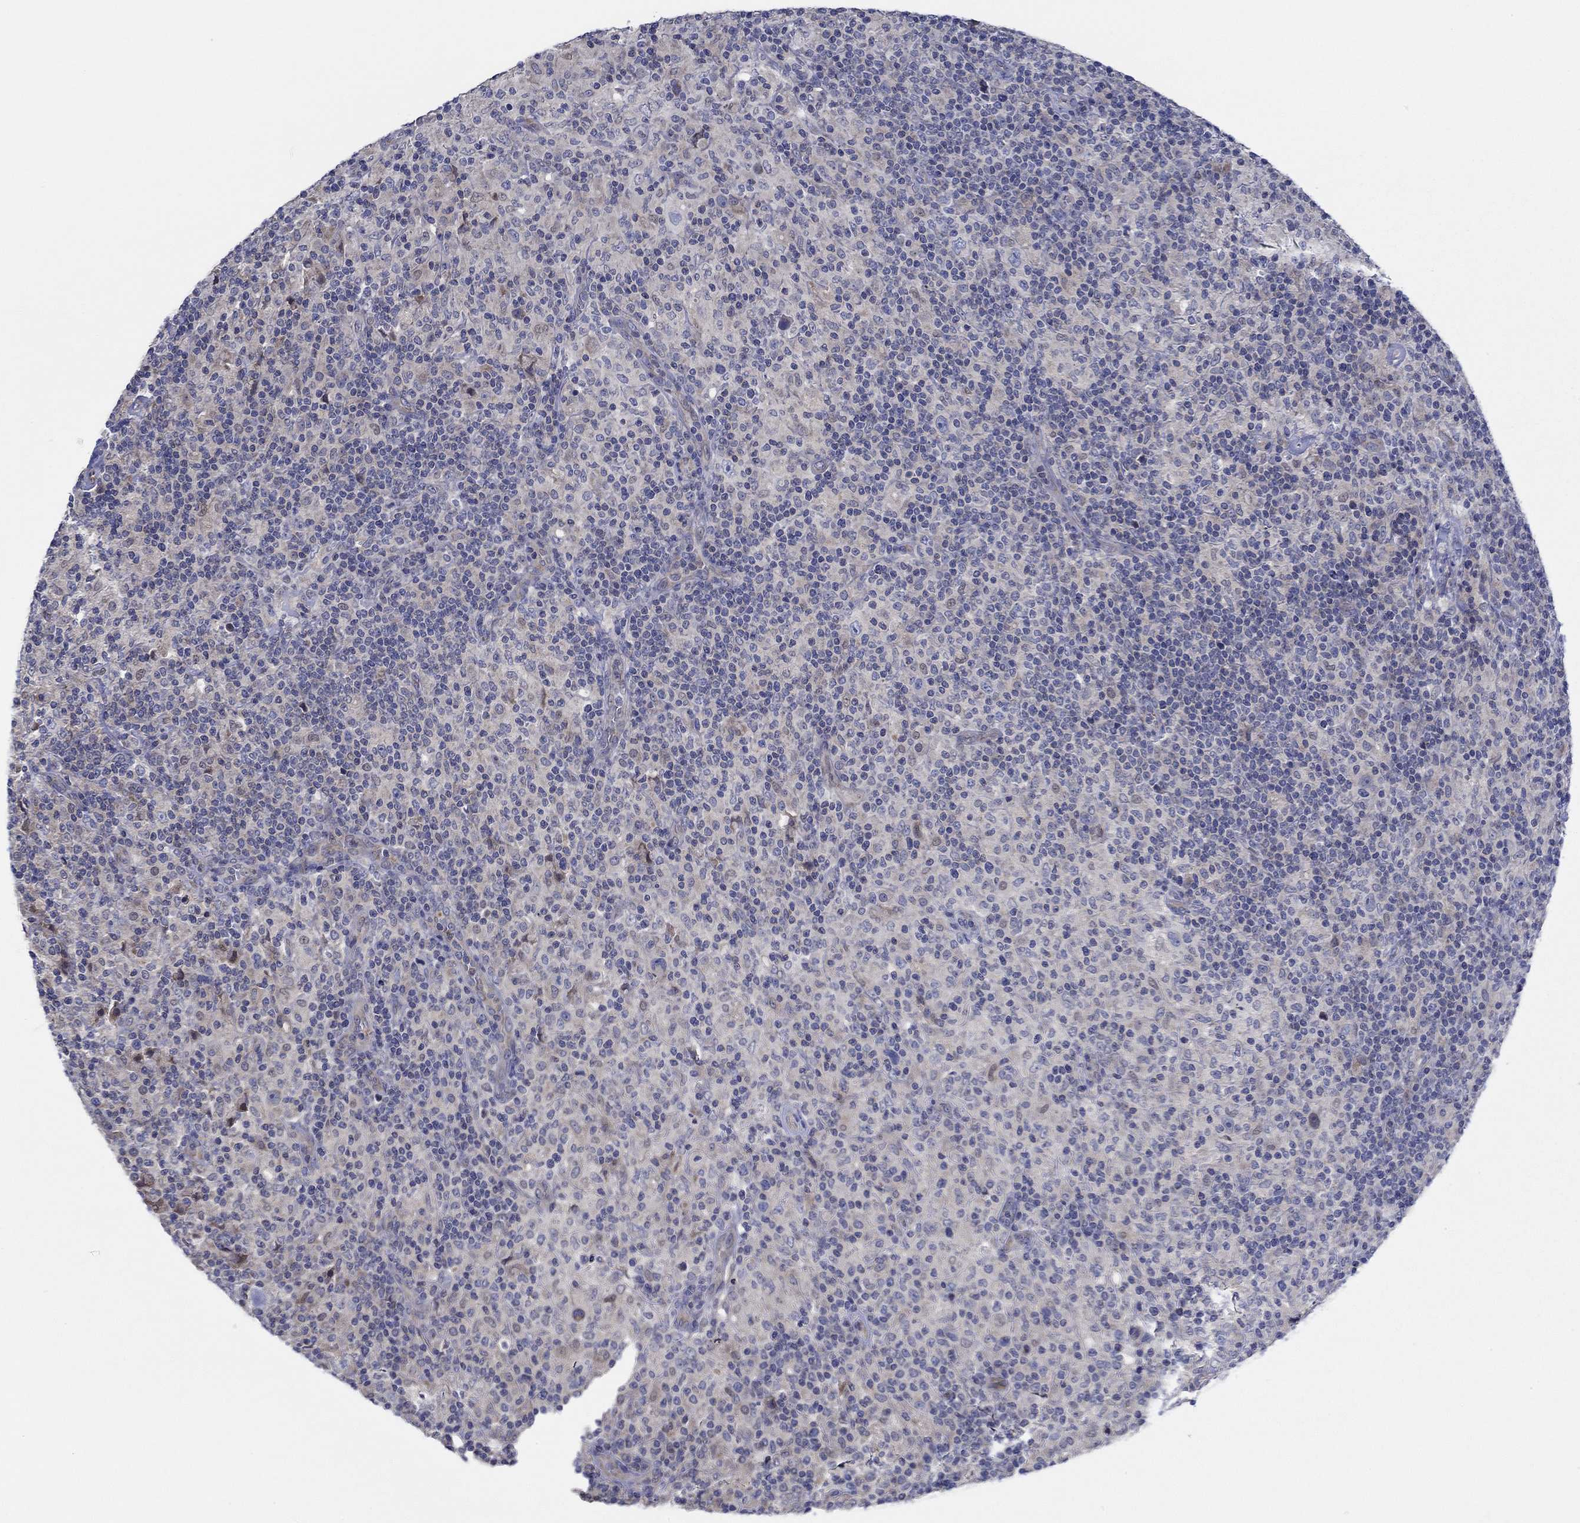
{"staining": {"intensity": "negative", "quantity": "none", "location": "none"}, "tissue": "lymphoma", "cell_type": "Tumor cells", "image_type": "cancer", "snomed": [{"axis": "morphology", "description": "Hodgkin's disease, NOS"}, {"axis": "topography", "description": "Lymph node"}], "caption": "This is an immunohistochemistry (IHC) photomicrograph of Hodgkin's disease. There is no staining in tumor cells.", "gene": "CFAP61", "patient": {"sex": "male", "age": 70}}